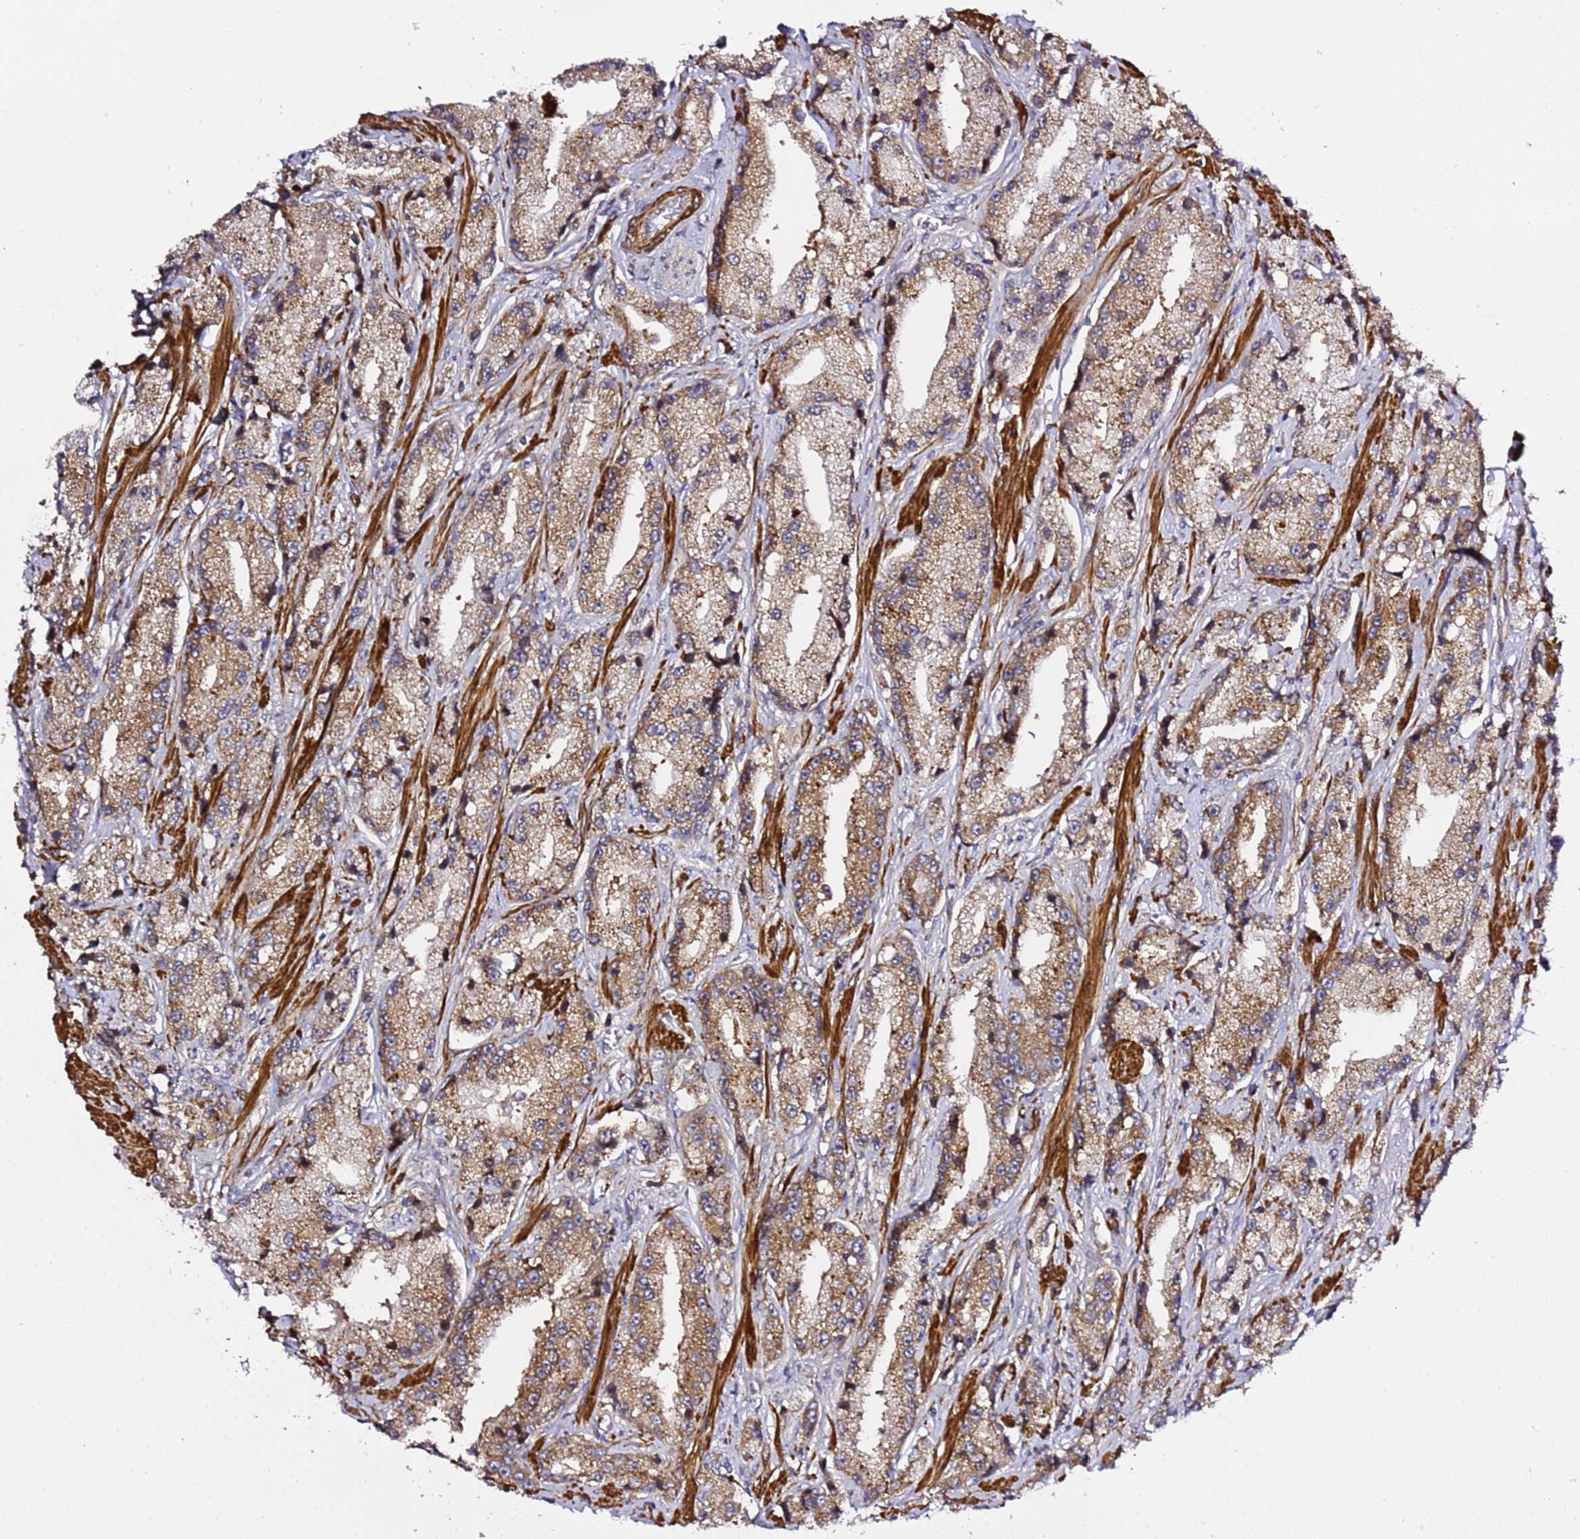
{"staining": {"intensity": "moderate", "quantity": ">75%", "location": "cytoplasmic/membranous"}, "tissue": "prostate cancer", "cell_type": "Tumor cells", "image_type": "cancer", "snomed": [{"axis": "morphology", "description": "Adenocarcinoma, High grade"}, {"axis": "topography", "description": "Prostate"}], "caption": "Immunohistochemistry image of prostate adenocarcinoma (high-grade) stained for a protein (brown), which demonstrates medium levels of moderate cytoplasmic/membranous staining in approximately >75% of tumor cells.", "gene": "PVRIG", "patient": {"sex": "male", "age": 74}}